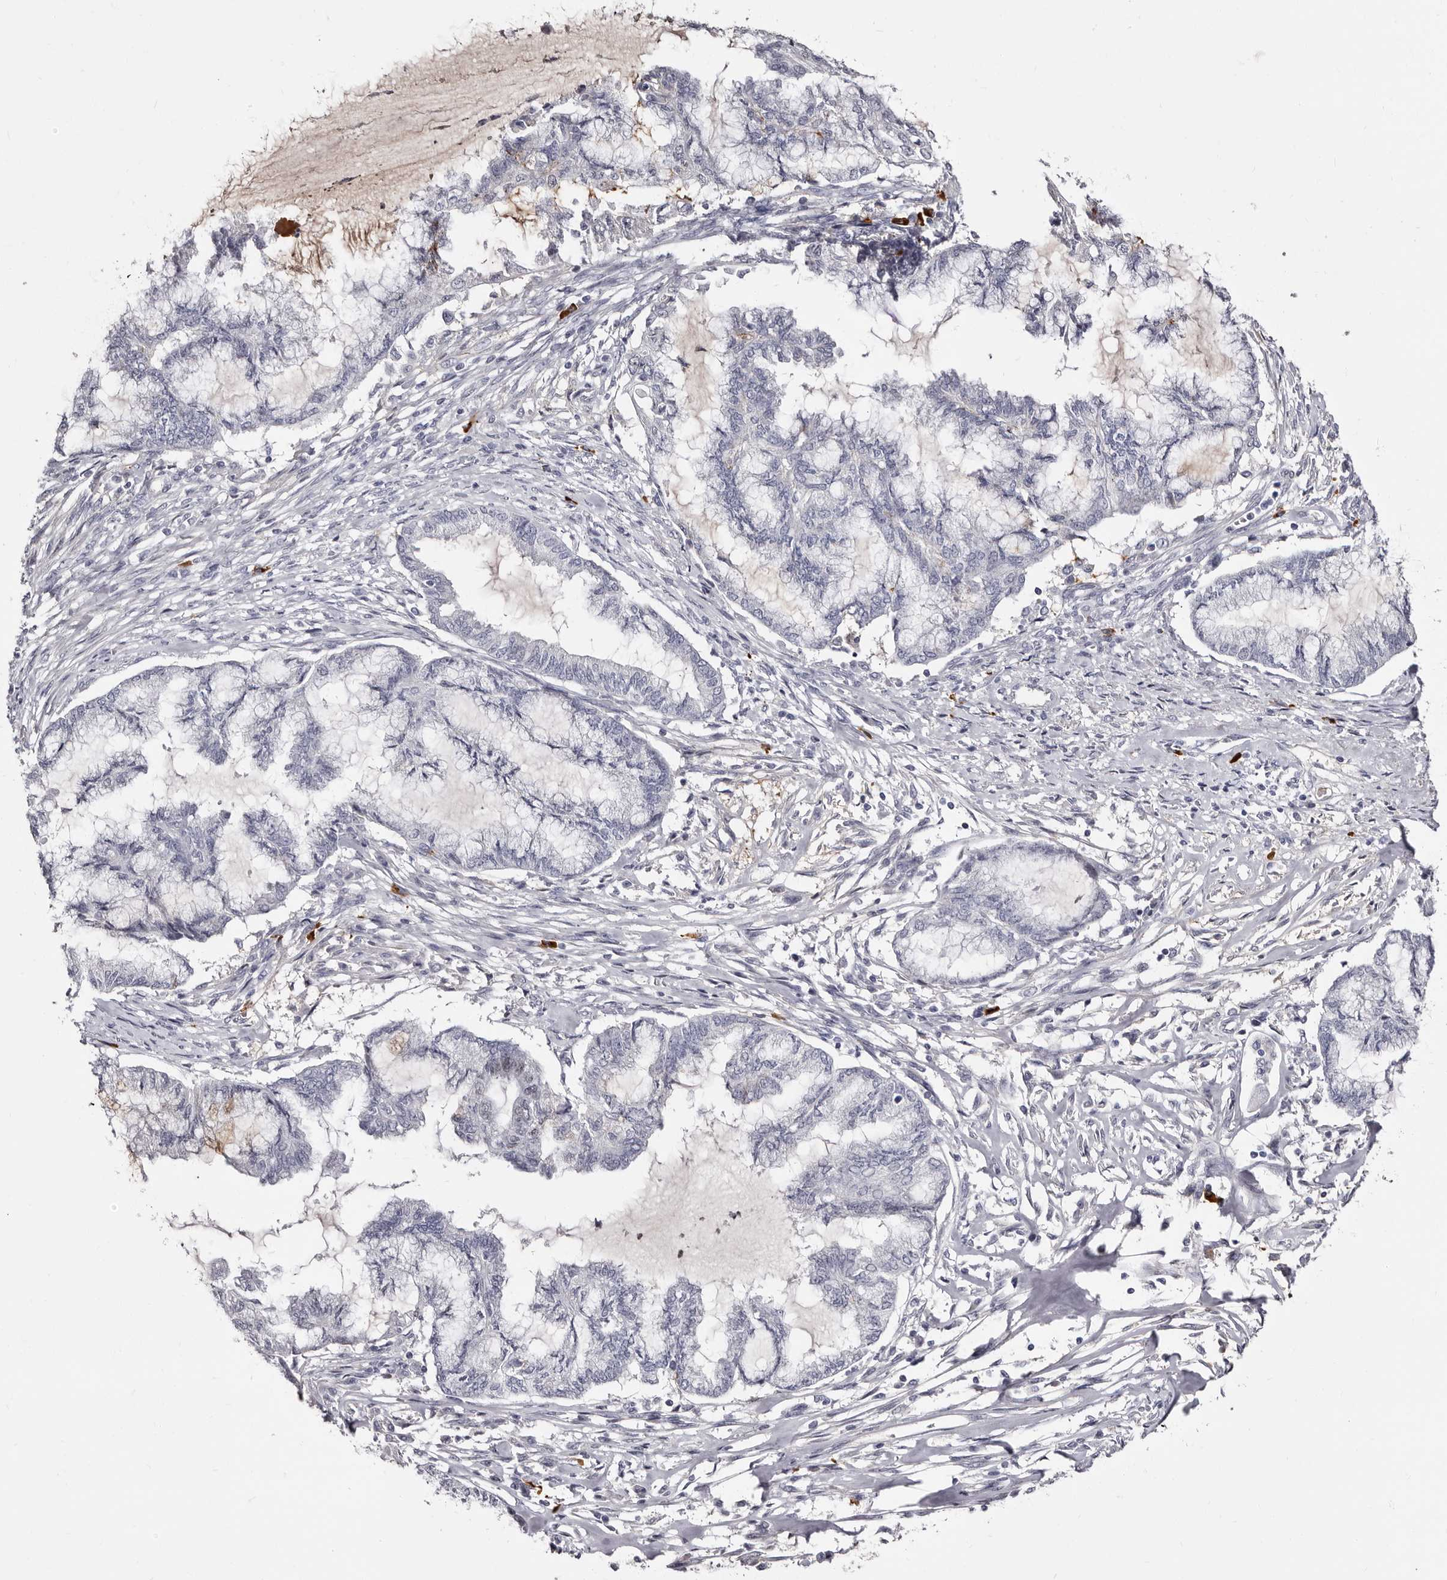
{"staining": {"intensity": "negative", "quantity": "none", "location": "none"}, "tissue": "endometrial cancer", "cell_type": "Tumor cells", "image_type": "cancer", "snomed": [{"axis": "morphology", "description": "Adenocarcinoma, NOS"}, {"axis": "topography", "description": "Endometrium"}], "caption": "The image displays no significant expression in tumor cells of endometrial adenocarcinoma. (DAB IHC, high magnification).", "gene": "TBC1D22B", "patient": {"sex": "female", "age": 86}}